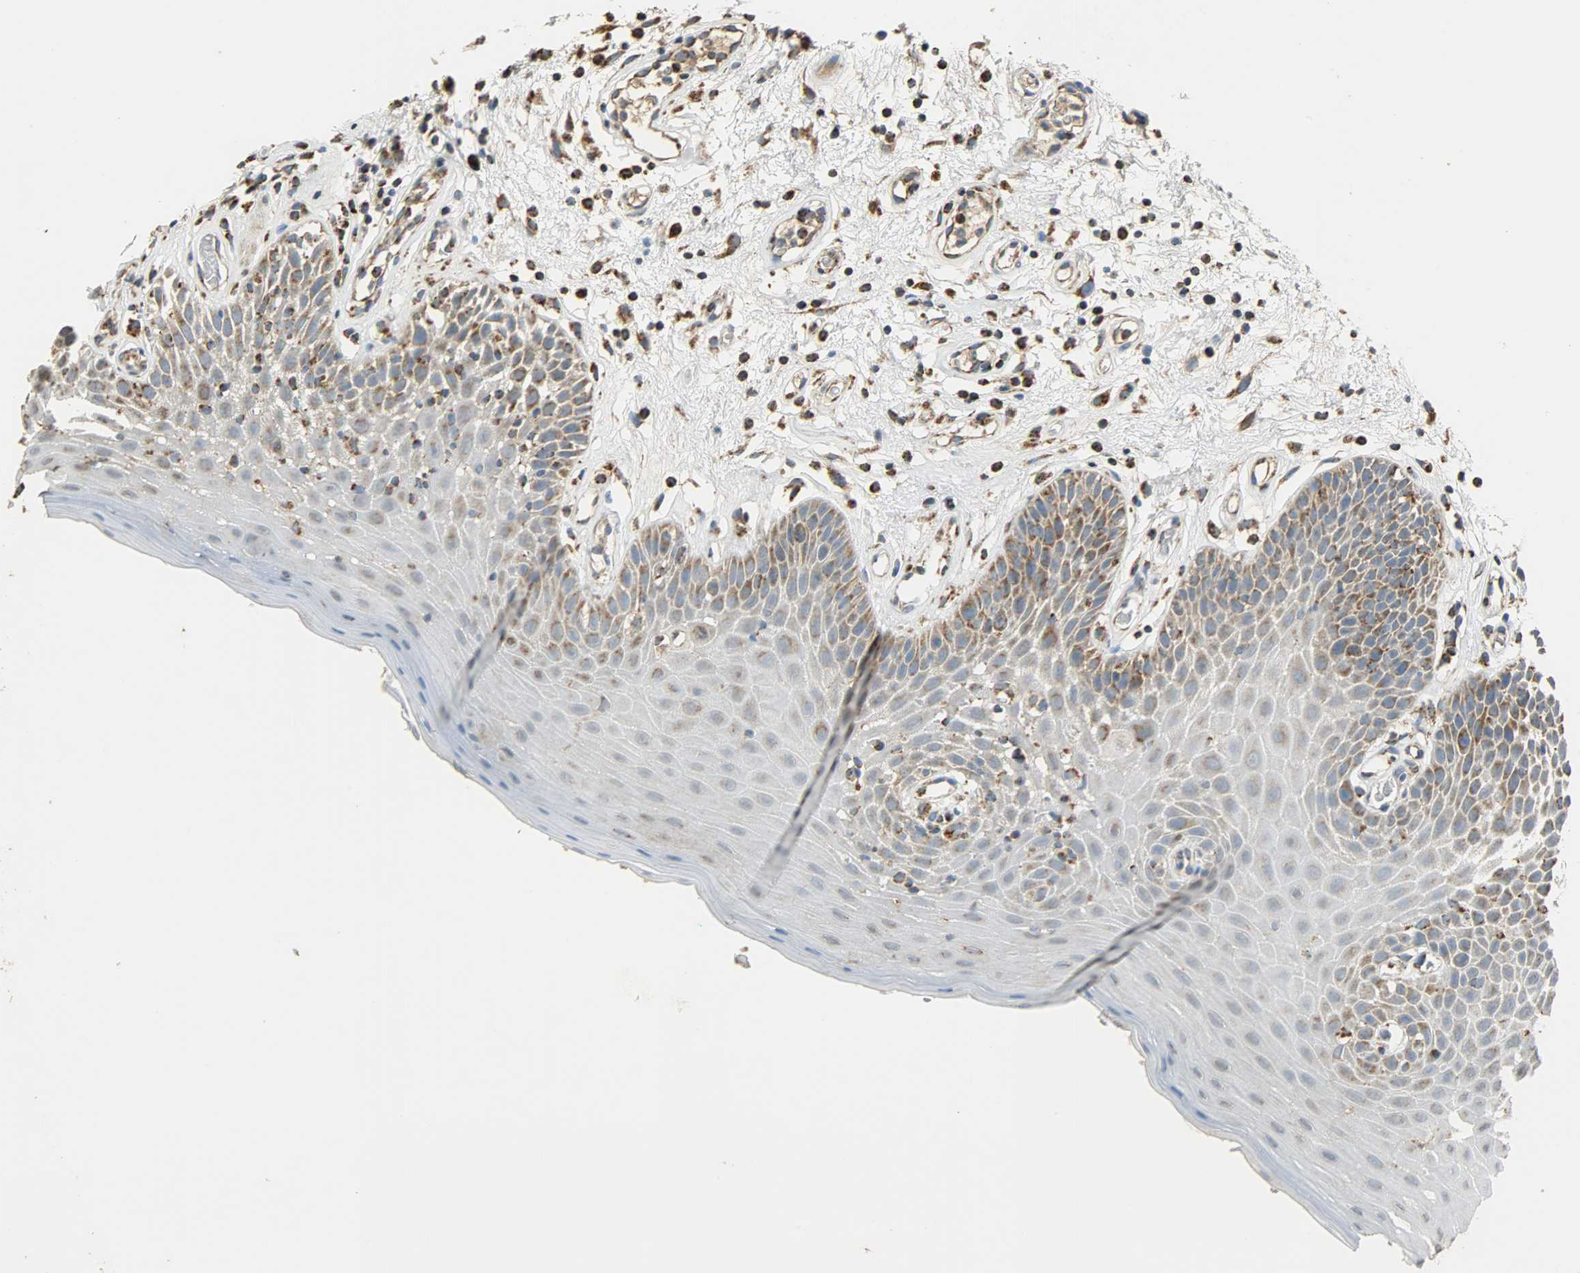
{"staining": {"intensity": "moderate", "quantity": "25%-75%", "location": "cytoplasmic/membranous"}, "tissue": "oral mucosa", "cell_type": "Squamous epithelial cells", "image_type": "normal", "snomed": [{"axis": "morphology", "description": "Normal tissue, NOS"}, {"axis": "morphology", "description": "Squamous cell carcinoma, NOS"}, {"axis": "topography", "description": "Skeletal muscle"}, {"axis": "topography", "description": "Oral tissue"}, {"axis": "topography", "description": "Head-Neck"}], "caption": "Immunohistochemistry (IHC) micrograph of unremarkable oral mucosa: human oral mucosa stained using immunohistochemistry (IHC) shows medium levels of moderate protein expression localized specifically in the cytoplasmic/membranous of squamous epithelial cells, appearing as a cytoplasmic/membranous brown color.", "gene": "HDHD5", "patient": {"sex": "male", "age": 71}}